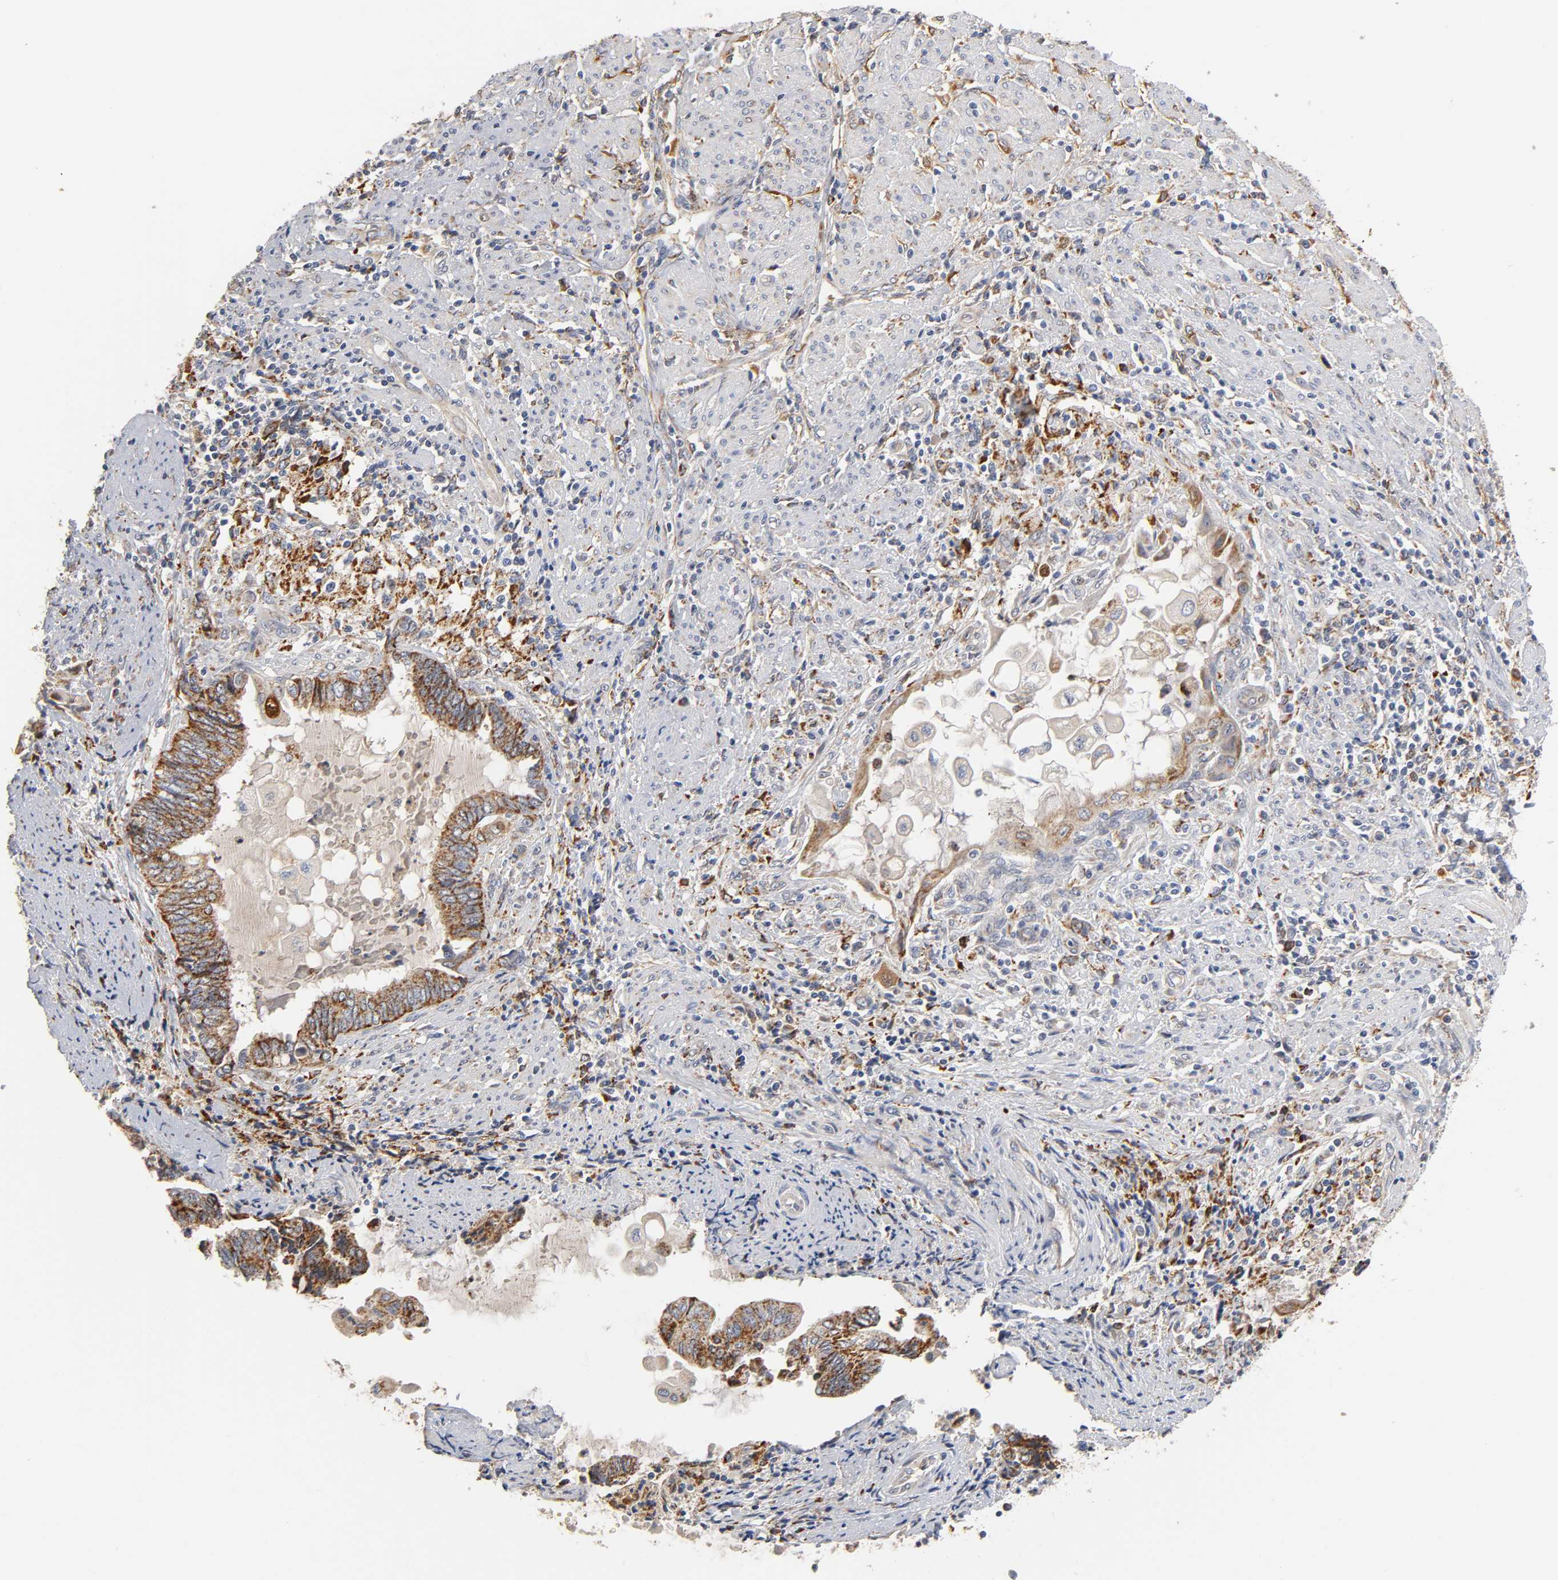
{"staining": {"intensity": "moderate", "quantity": ">75%", "location": "cytoplasmic/membranous"}, "tissue": "endometrial cancer", "cell_type": "Tumor cells", "image_type": "cancer", "snomed": [{"axis": "morphology", "description": "Adenocarcinoma, NOS"}, {"axis": "topography", "description": "Uterus"}, {"axis": "topography", "description": "Endometrium"}], "caption": "High-magnification brightfield microscopy of adenocarcinoma (endometrial) stained with DAB (3,3'-diaminobenzidine) (brown) and counterstained with hematoxylin (blue). tumor cells exhibit moderate cytoplasmic/membranous expression is present in about>75% of cells.", "gene": "ISG15", "patient": {"sex": "female", "age": 70}}